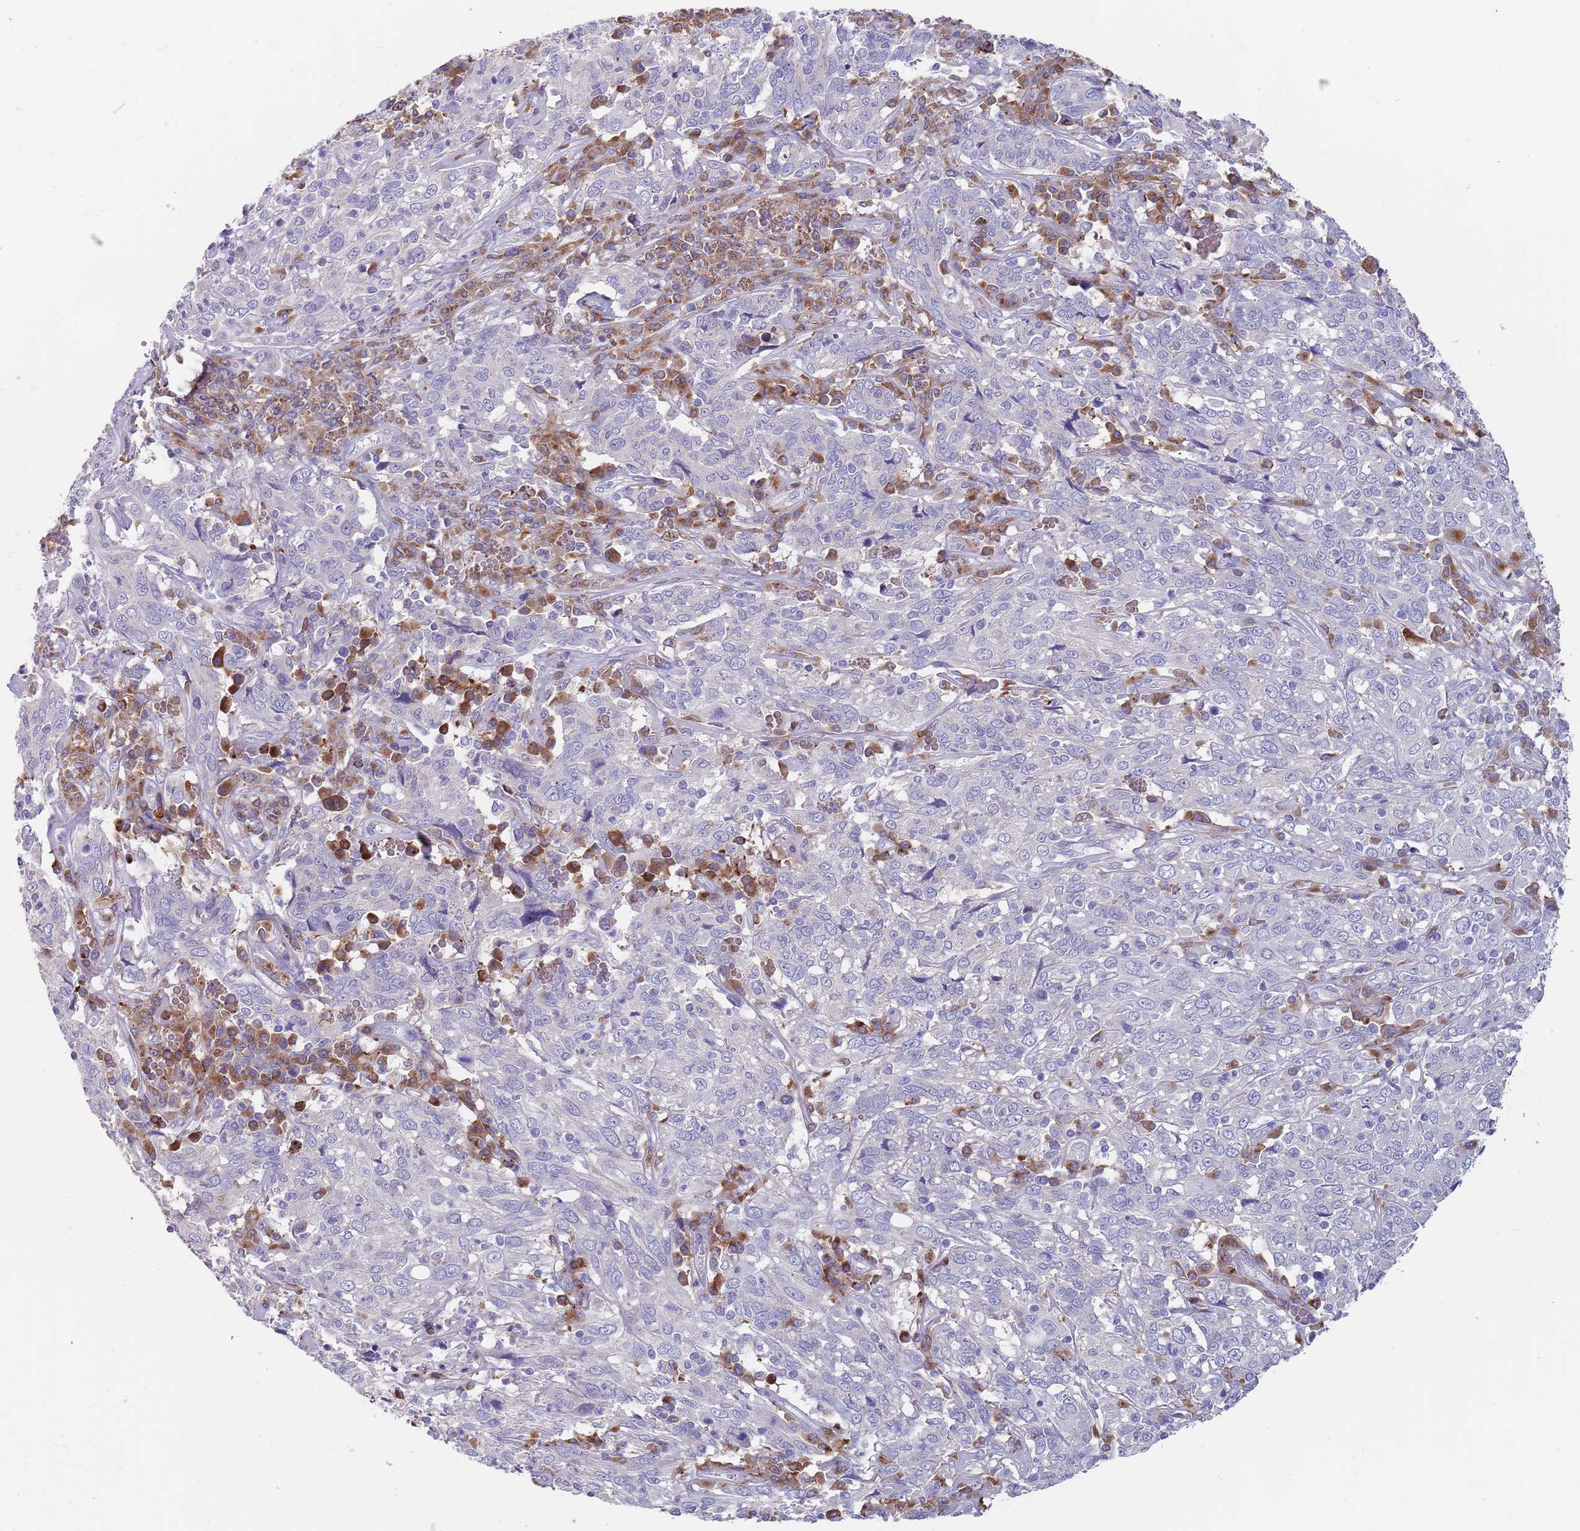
{"staining": {"intensity": "negative", "quantity": "none", "location": "none"}, "tissue": "cervical cancer", "cell_type": "Tumor cells", "image_type": "cancer", "snomed": [{"axis": "morphology", "description": "Squamous cell carcinoma, NOS"}, {"axis": "topography", "description": "Cervix"}], "caption": "Protein analysis of cervical cancer (squamous cell carcinoma) demonstrates no significant expression in tumor cells. The staining was performed using DAB to visualize the protein expression in brown, while the nuclei were stained in blue with hematoxylin (Magnification: 20x).", "gene": "TYW1", "patient": {"sex": "female", "age": 46}}